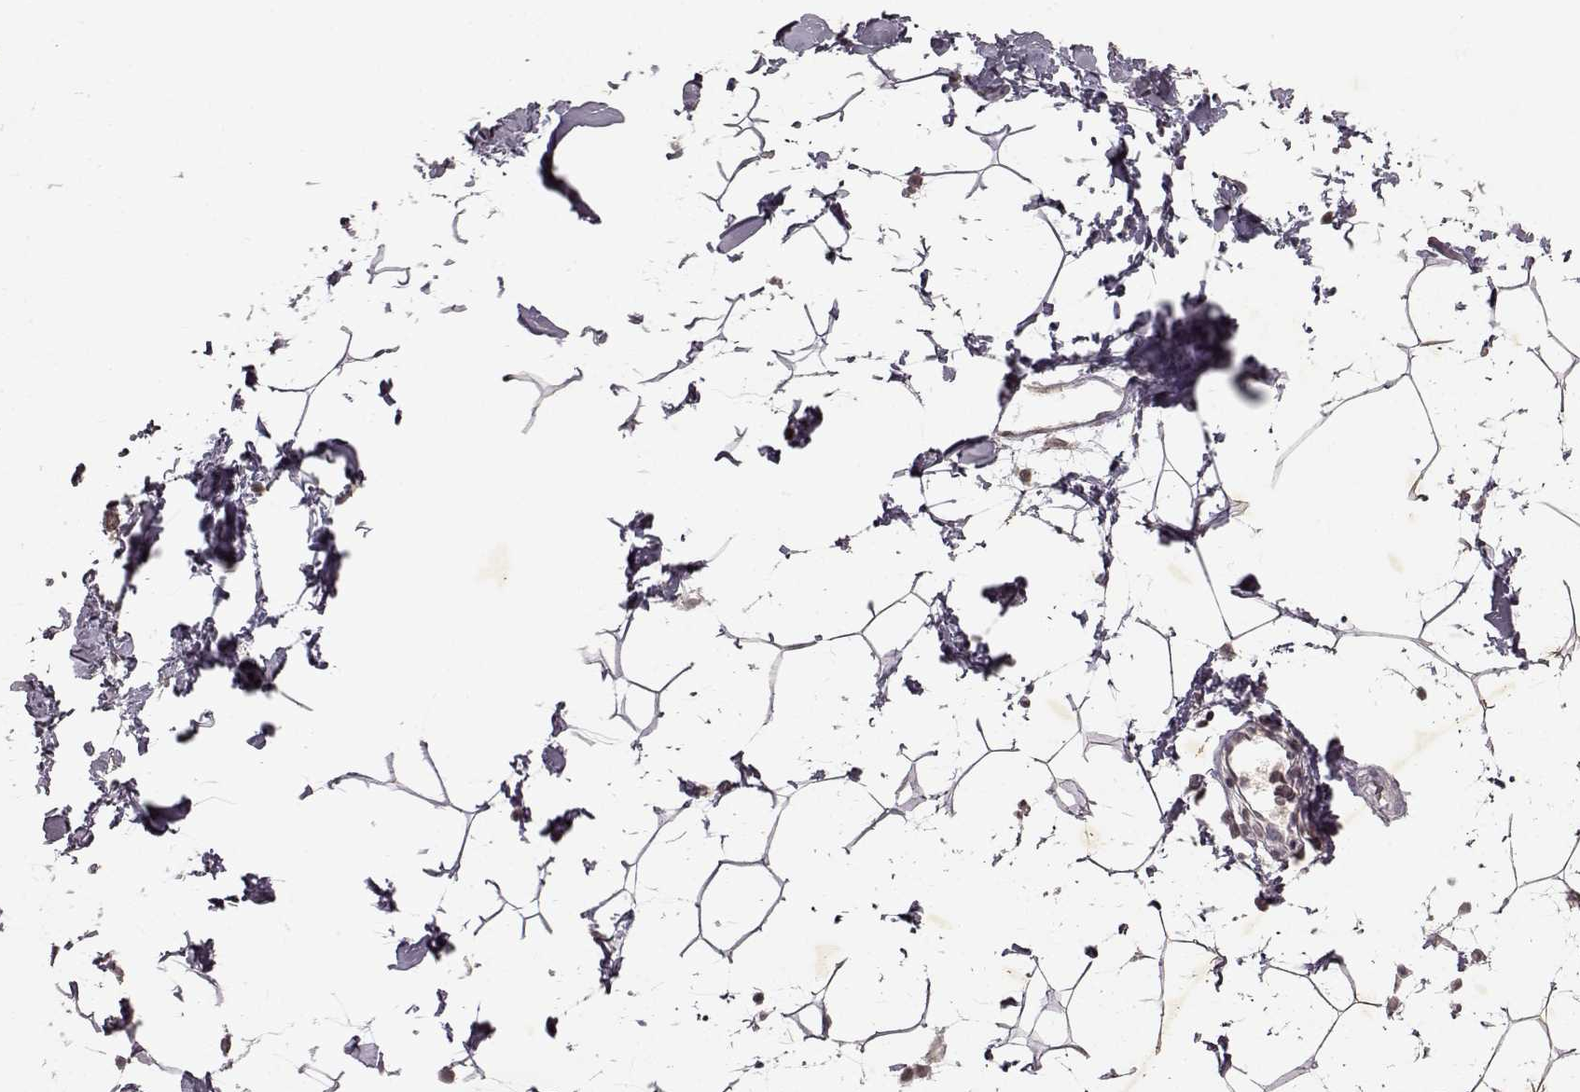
{"staining": {"intensity": "negative", "quantity": "none", "location": "none"}, "tissue": "breast", "cell_type": "Adipocytes", "image_type": "normal", "snomed": [{"axis": "morphology", "description": "Normal tissue, NOS"}, {"axis": "topography", "description": "Breast"}], "caption": "DAB immunohistochemical staining of unremarkable human breast exhibits no significant expression in adipocytes. (DAB IHC visualized using brightfield microscopy, high magnification).", "gene": "LHB", "patient": {"sex": "female", "age": 32}}